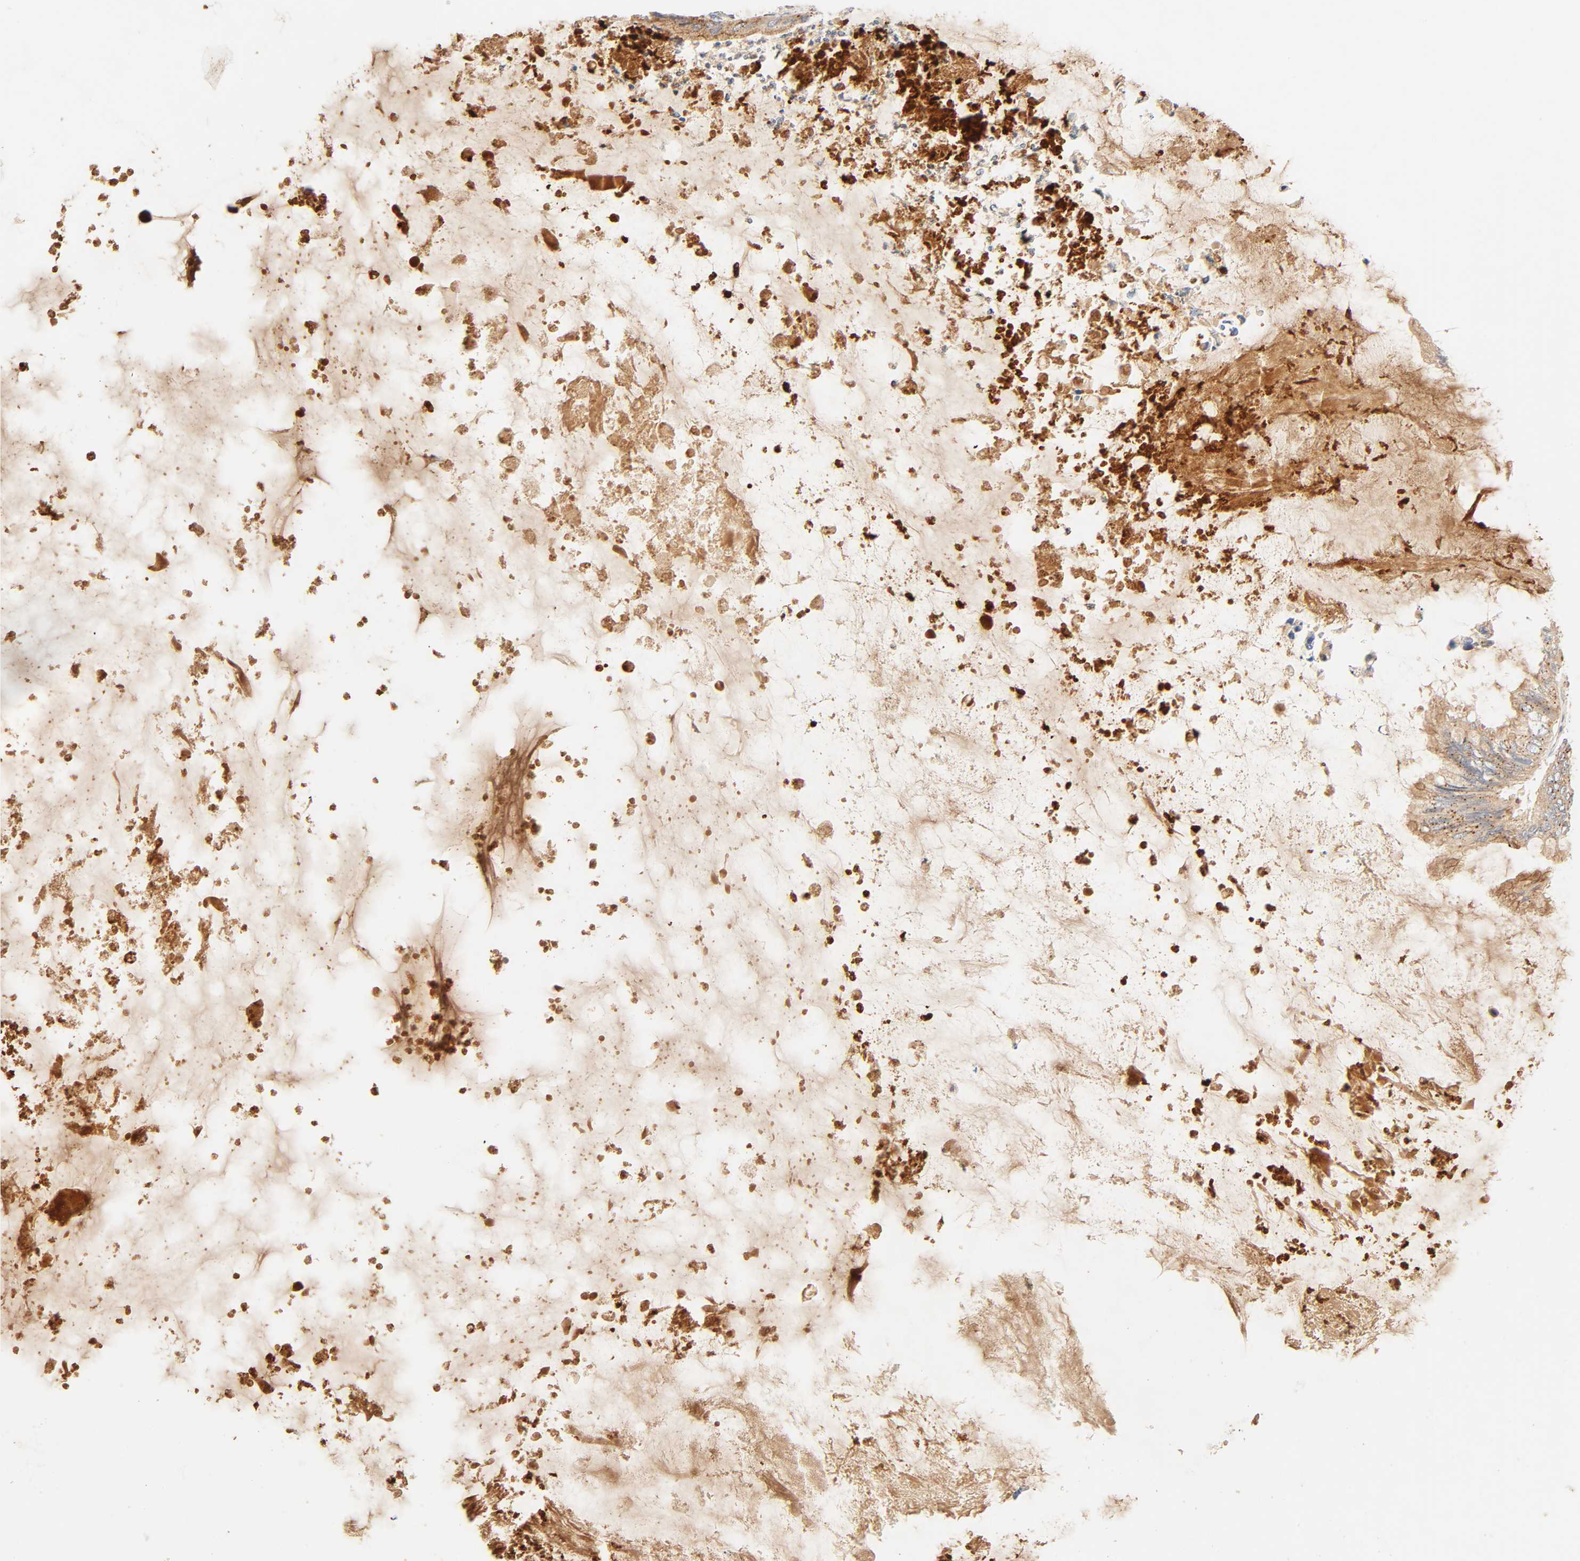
{"staining": {"intensity": "moderate", "quantity": ">75%", "location": "cytoplasmic/membranous"}, "tissue": "ovarian cancer", "cell_type": "Tumor cells", "image_type": "cancer", "snomed": [{"axis": "morphology", "description": "Cystadenocarcinoma, mucinous, NOS"}, {"axis": "topography", "description": "Ovary"}], "caption": "This histopathology image reveals immunohistochemistry (IHC) staining of ovarian cancer (mucinous cystadenocarcinoma), with medium moderate cytoplasmic/membranous staining in approximately >75% of tumor cells.", "gene": "MAPK6", "patient": {"sex": "female", "age": 80}}